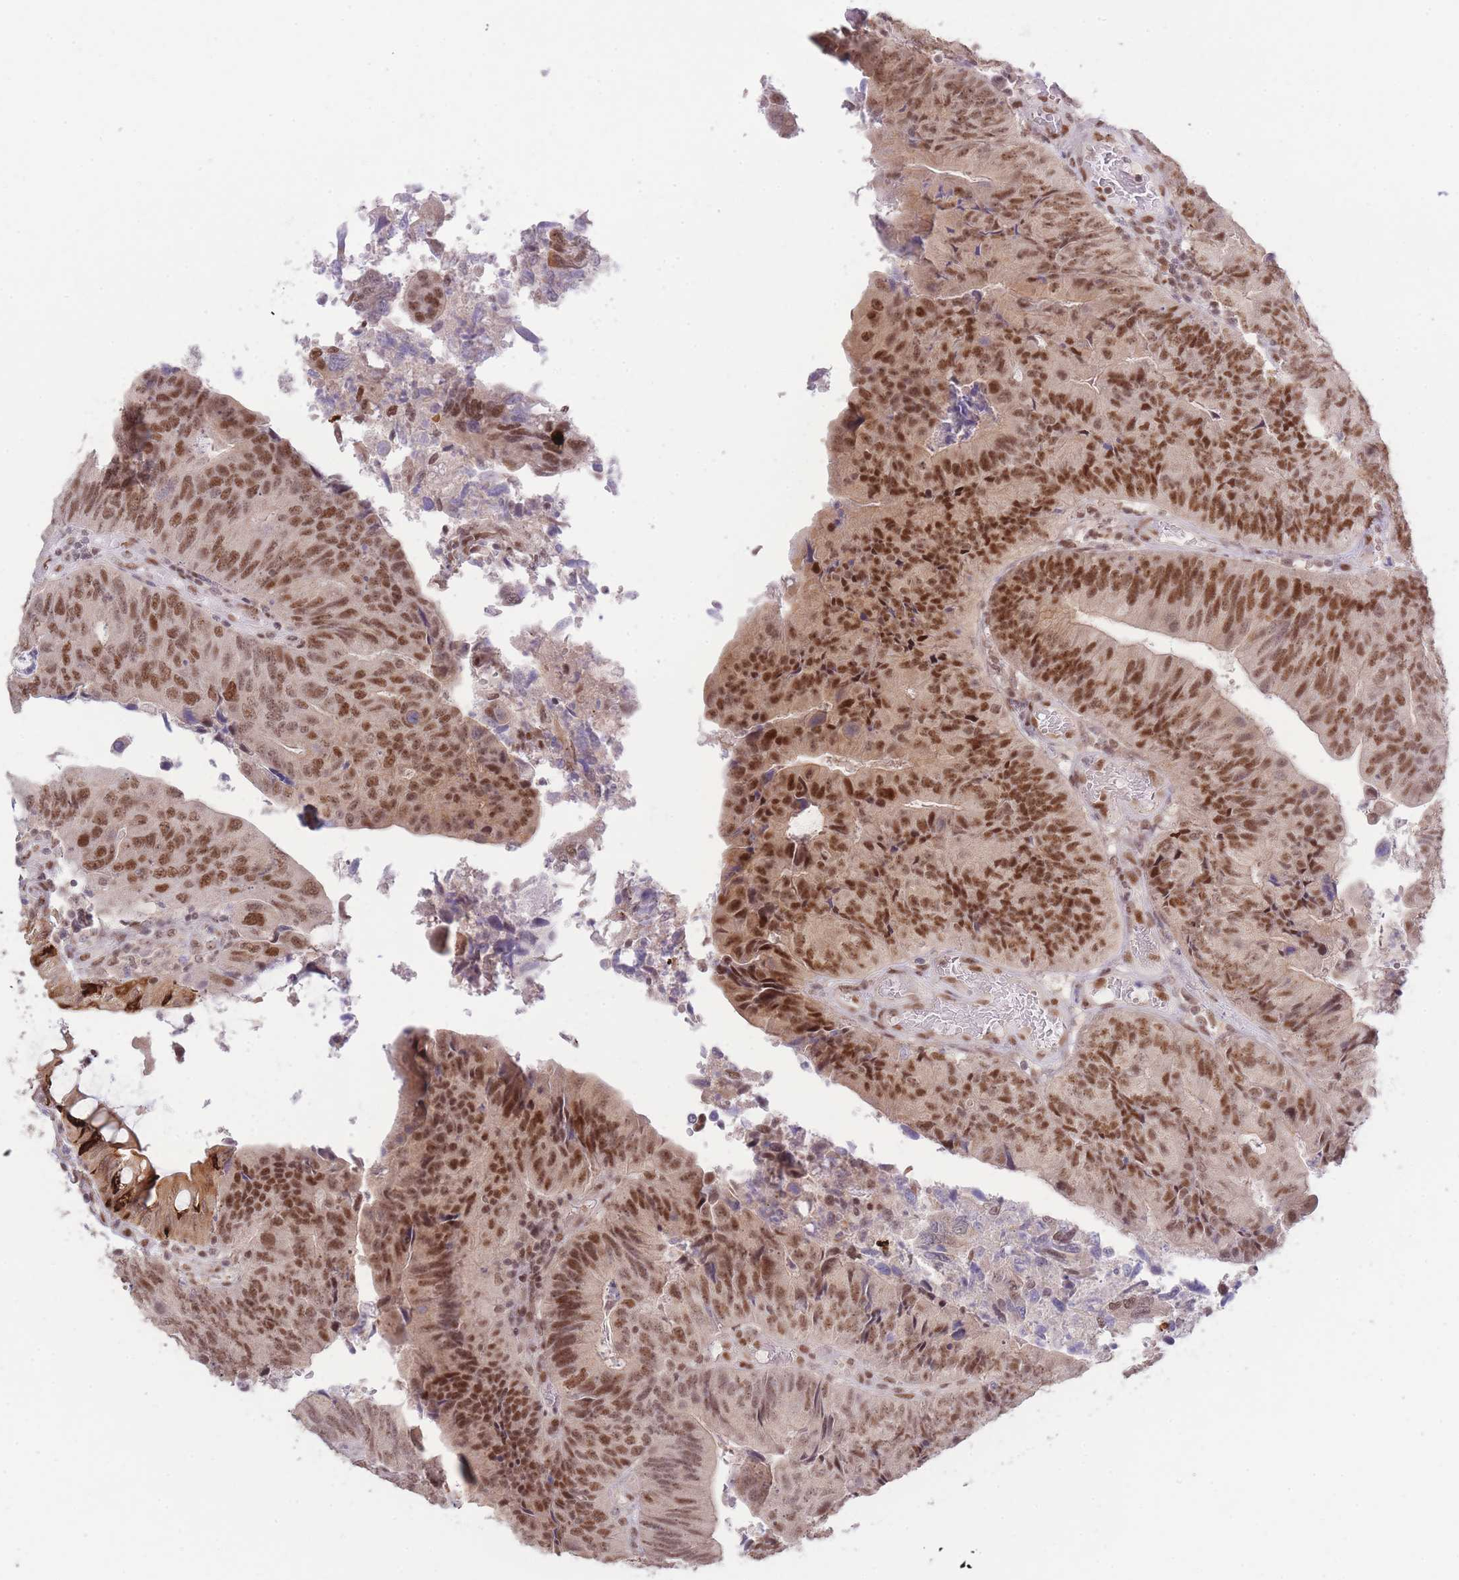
{"staining": {"intensity": "moderate", "quantity": ">75%", "location": "nuclear"}, "tissue": "colorectal cancer", "cell_type": "Tumor cells", "image_type": "cancer", "snomed": [{"axis": "morphology", "description": "Adenocarcinoma, NOS"}, {"axis": "topography", "description": "Colon"}], "caption": "There is medium levels of moderate nuclear expression in tumor cells of adenocarcinoma (colorectal), as demonstrated by immunohistochemical staining (brown color).", "gene": "CARD8", "patient": {"sex": "female", "age": 67}}